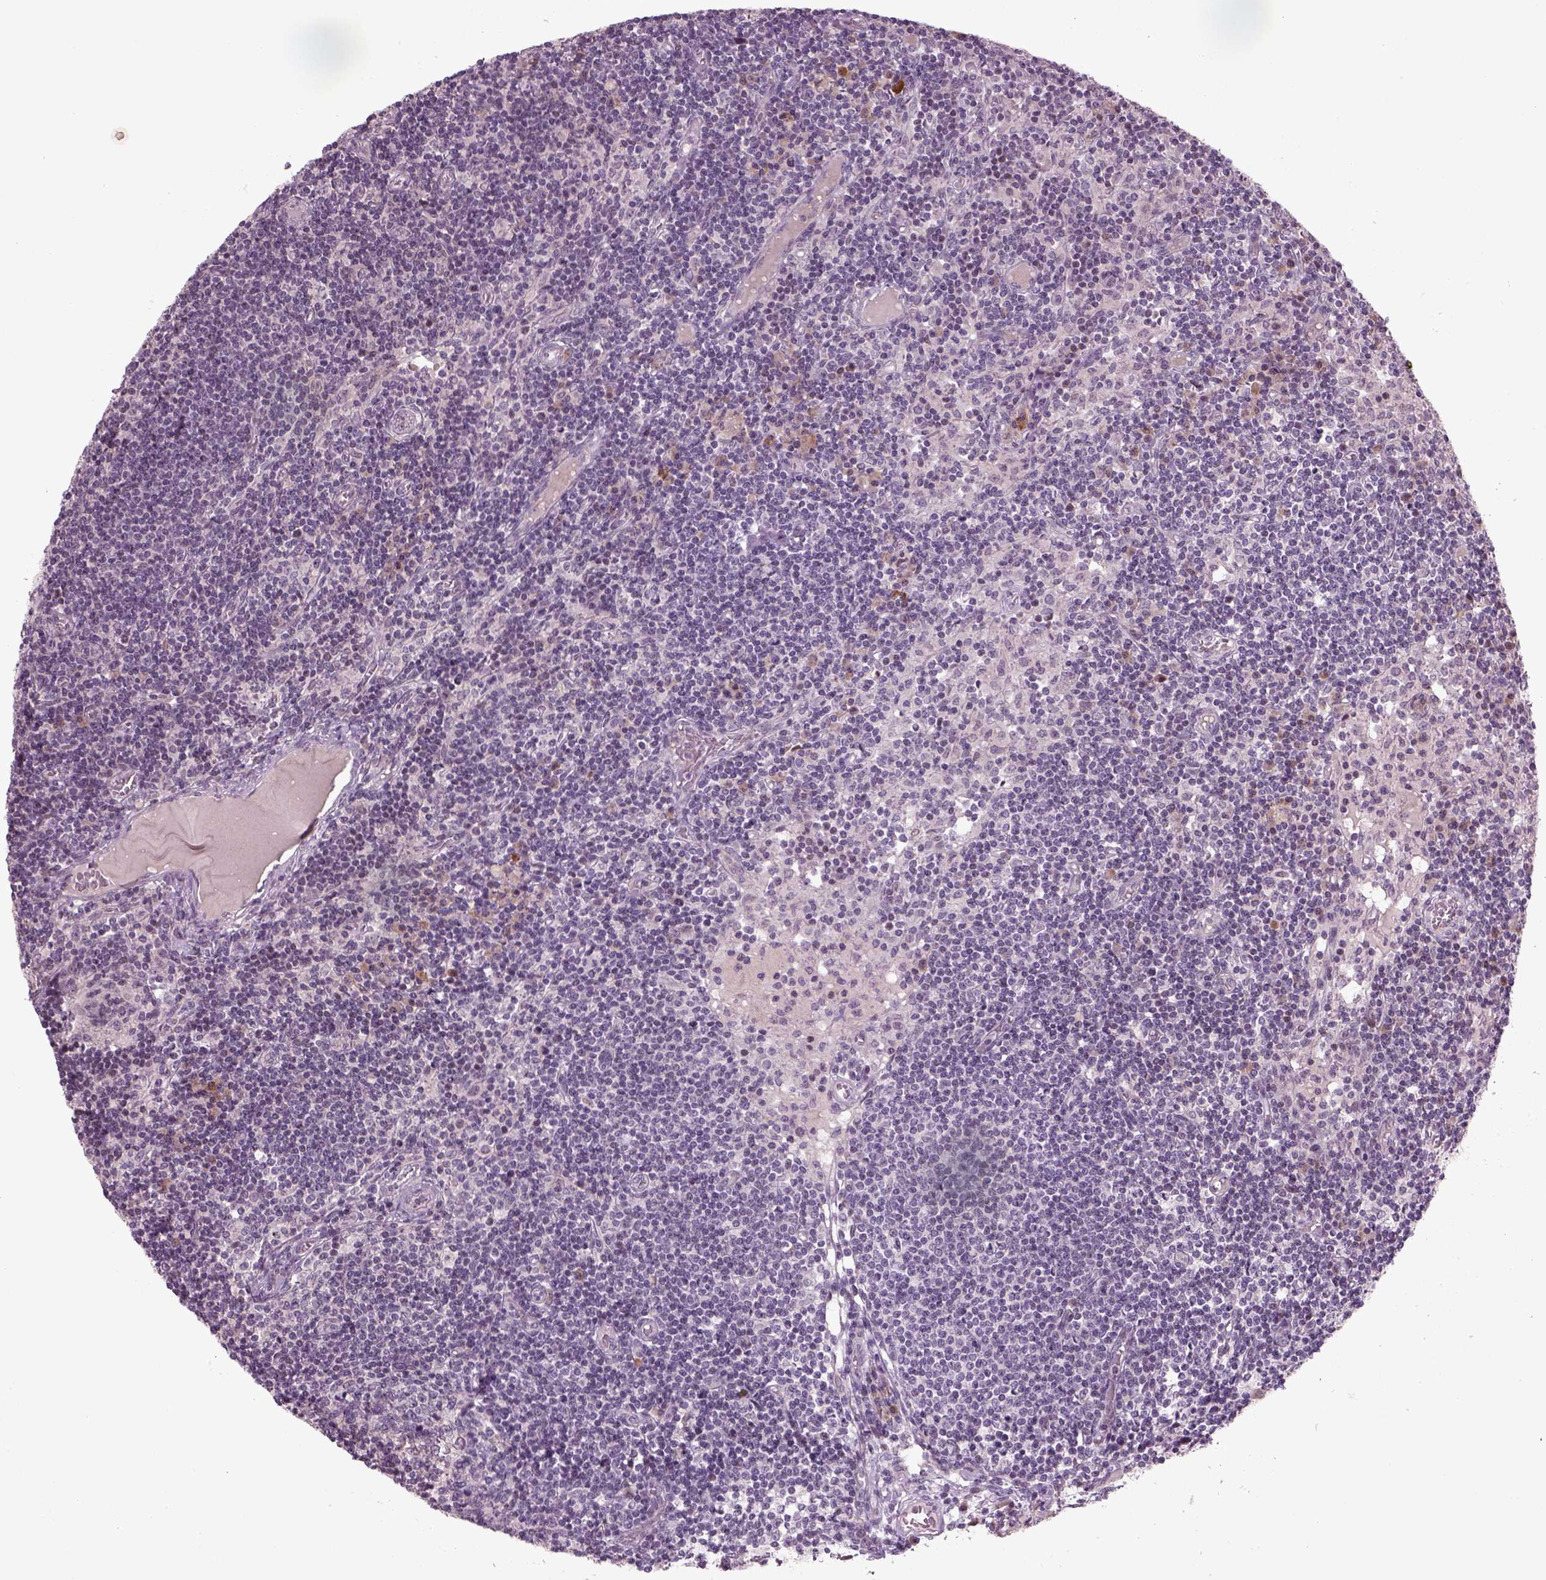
{"staining": {"intensity": "negative", "quantity": "none", "location": "none"}, "tissue": "lymph node", "cell_type": "Germinal center cells", "image_type": "normal", "snomed": [{"axis": "morphology", "description": "Normal tissue, NOS"}, {"axis": "topography", "description": "Lymph node"}], "caption": "Germinal center cells show no significant protein staining in benign lymph node. (Stains: DAB (3,3'-diaminobenzidine) immunohistochemistry (IHC) with hematoxylin counter stain, Microscopy: brightfield microscopy at high magnification).", "gene": "PENK", "patient": {"sex": "female", "age": 72}}